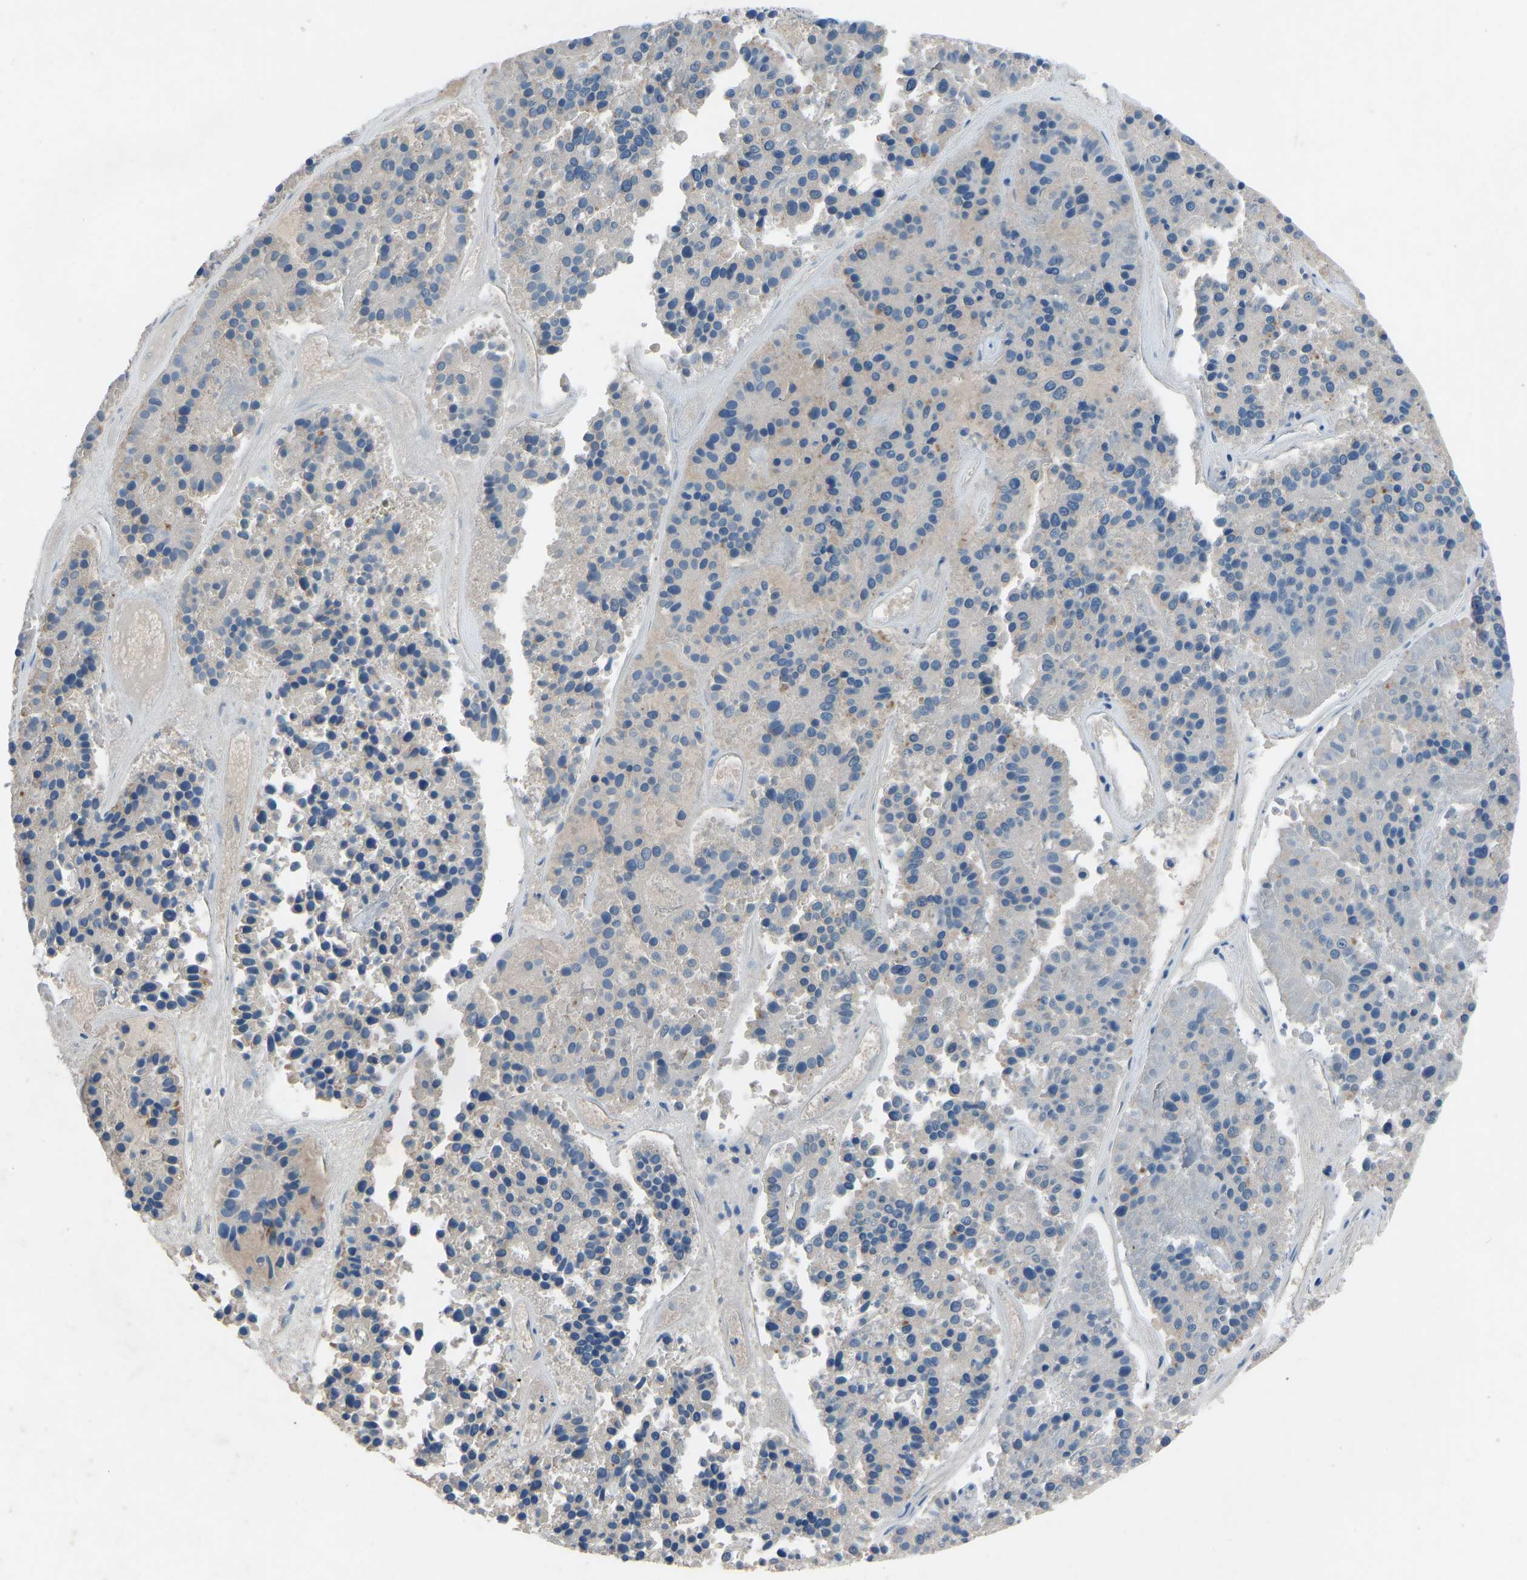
{"staining": {"intensity": "negative", "quantity": "none", "location": "none"}, "tissue": "pancreatic cancer", "cell_type": "Tumor cells", "image_type": "cancer", "snomed": [{"axis": "morphology", "description": "Adenocarcinoma, NOS"}, {"axis": "topography", "description": "Pancreas"}], "caption": "Tumor cells show no significant staining in adenocarcinoma (pancreatic).", "gene": "GRK6", "patient": {"sex": "male", "age": 50}}